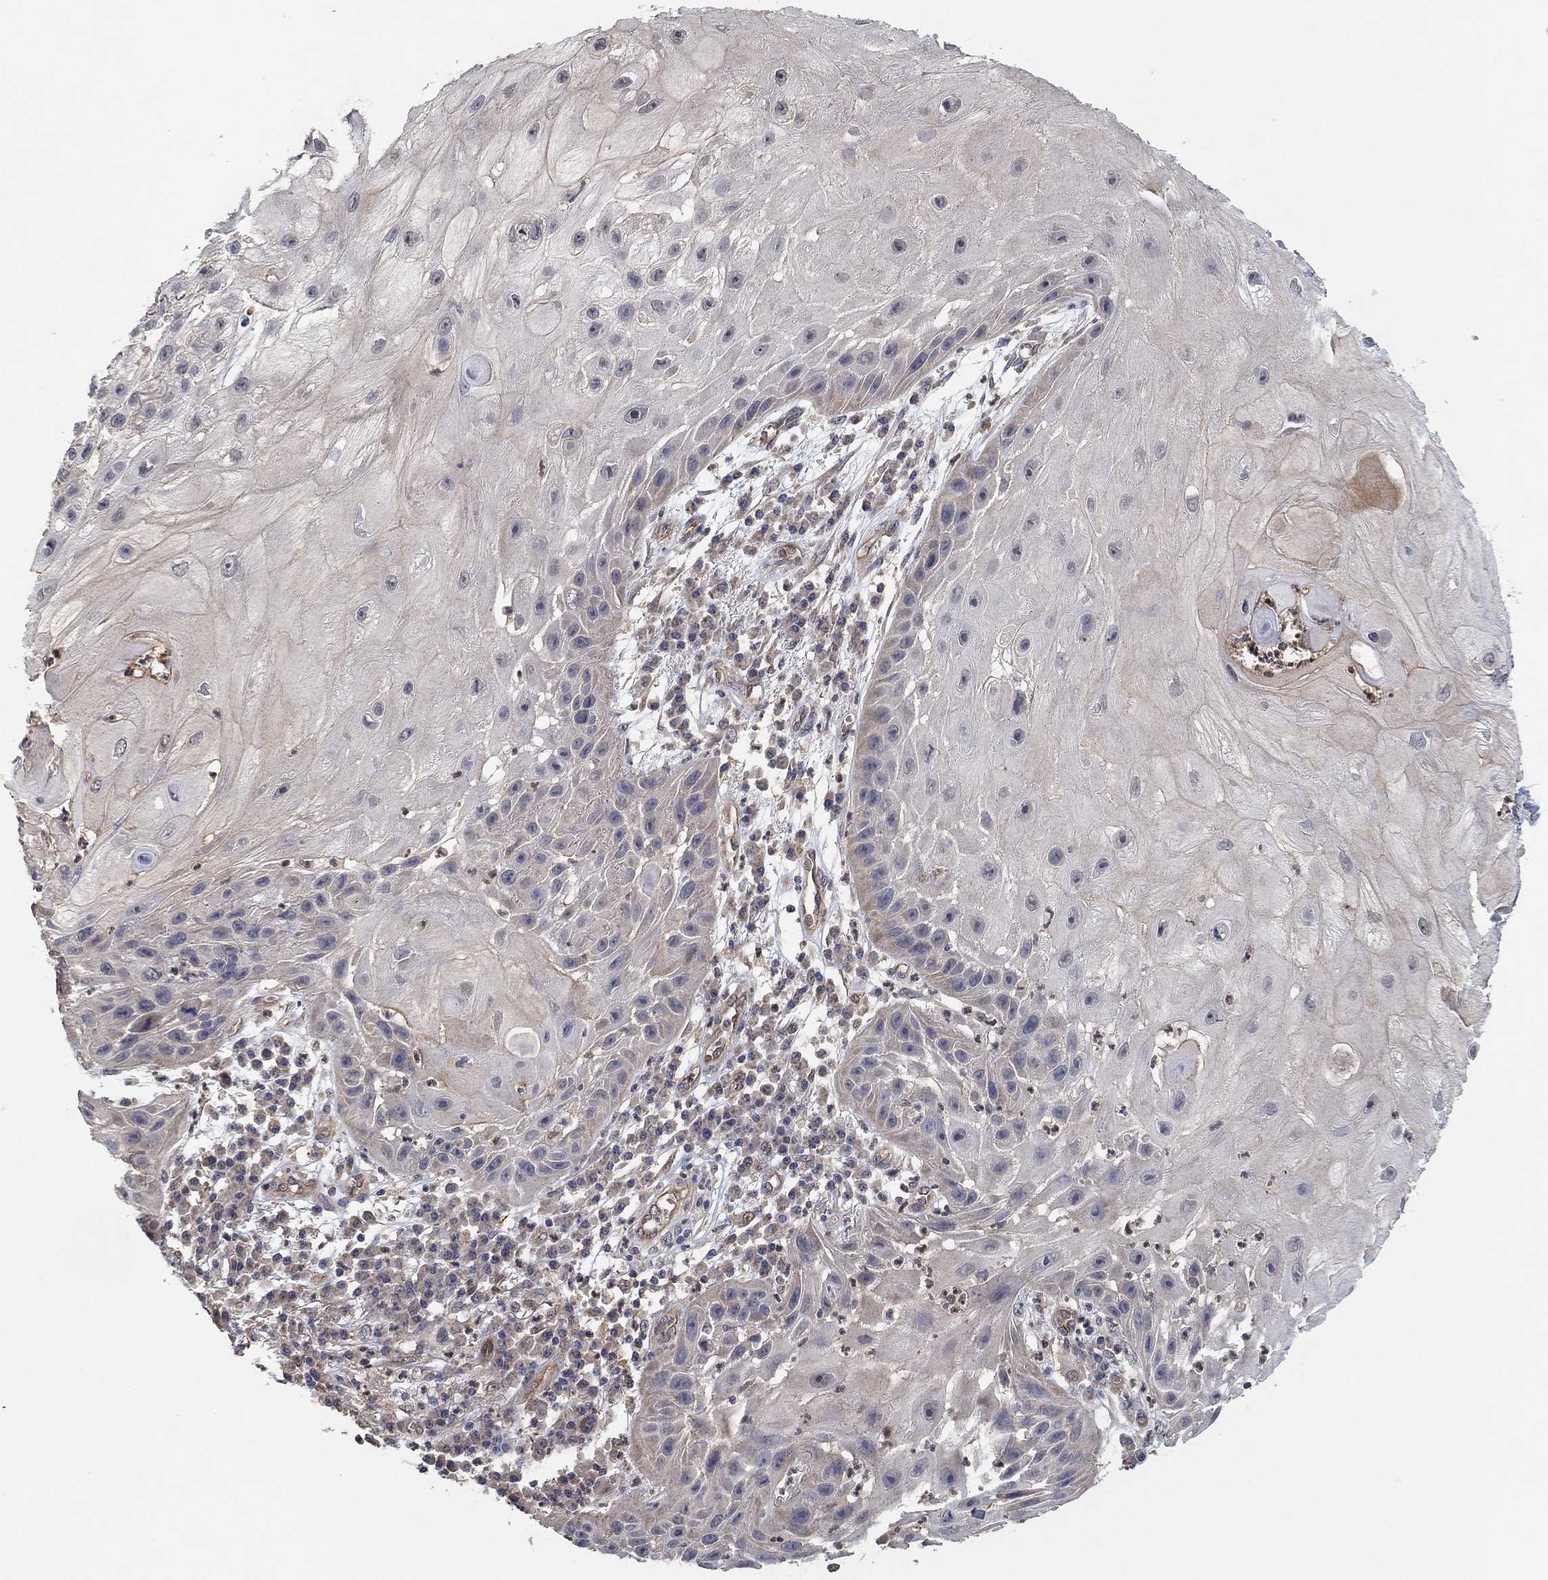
{"staining": {"intensity": "negative", "quantity": "none", "location": "none"}, "tissue": "skin cancer", "cell_type": "Tumor cells", "image_type": "cancer", "snomed": [{"axis": "morphology", "description": "Normal tissue, NOS"}, {"axis": "morphology", "description": "Squamous cell carcinoma, NOS"}, {"axis": "topography", "description": "Skin"}], "caption": "This micrograph is of skin squamous cell carcinoma stained with immunohistochemistry to label a protein in brown with the nuclei are counter-stained blue. There is no staining in tumor cells.", "gene": "MCUR1", "patient": {"sex": "male", "age": 79}}